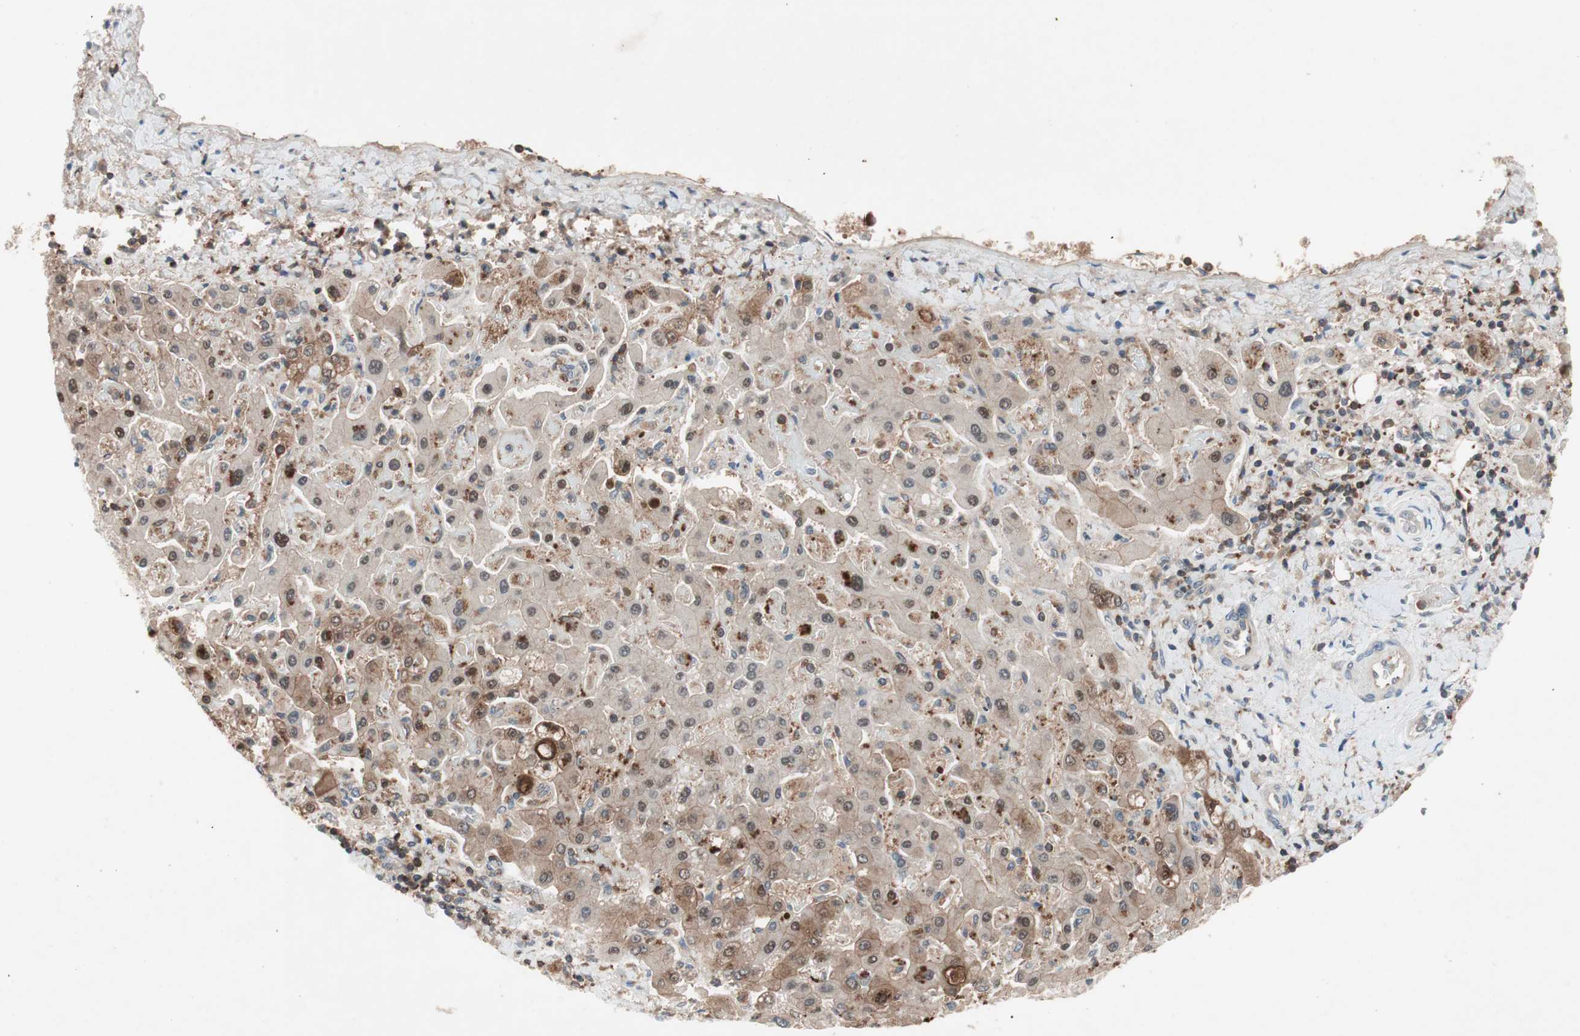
{"staining": {"intensity": "moderate", "quantity": ">75%", "location": "cytoplasmic/membranous"}, "tissue": "liver cancer", "cell_type": "Tumor cells", "image_type": "cancer", "snomed": [{"axis": "morphology", "description": "Cholangiocarcinoma"}, {"axis": "topography", "description": "Liver"}], "caption": "Moderate cytoplasmic/membranous positivity for a protein is appreciated in about >75% of tumor cells of liver cholangiocarcinoma using immunohistochemistry.", "gene": "GALT", "patient": {"sex": "male", "age": 50}}